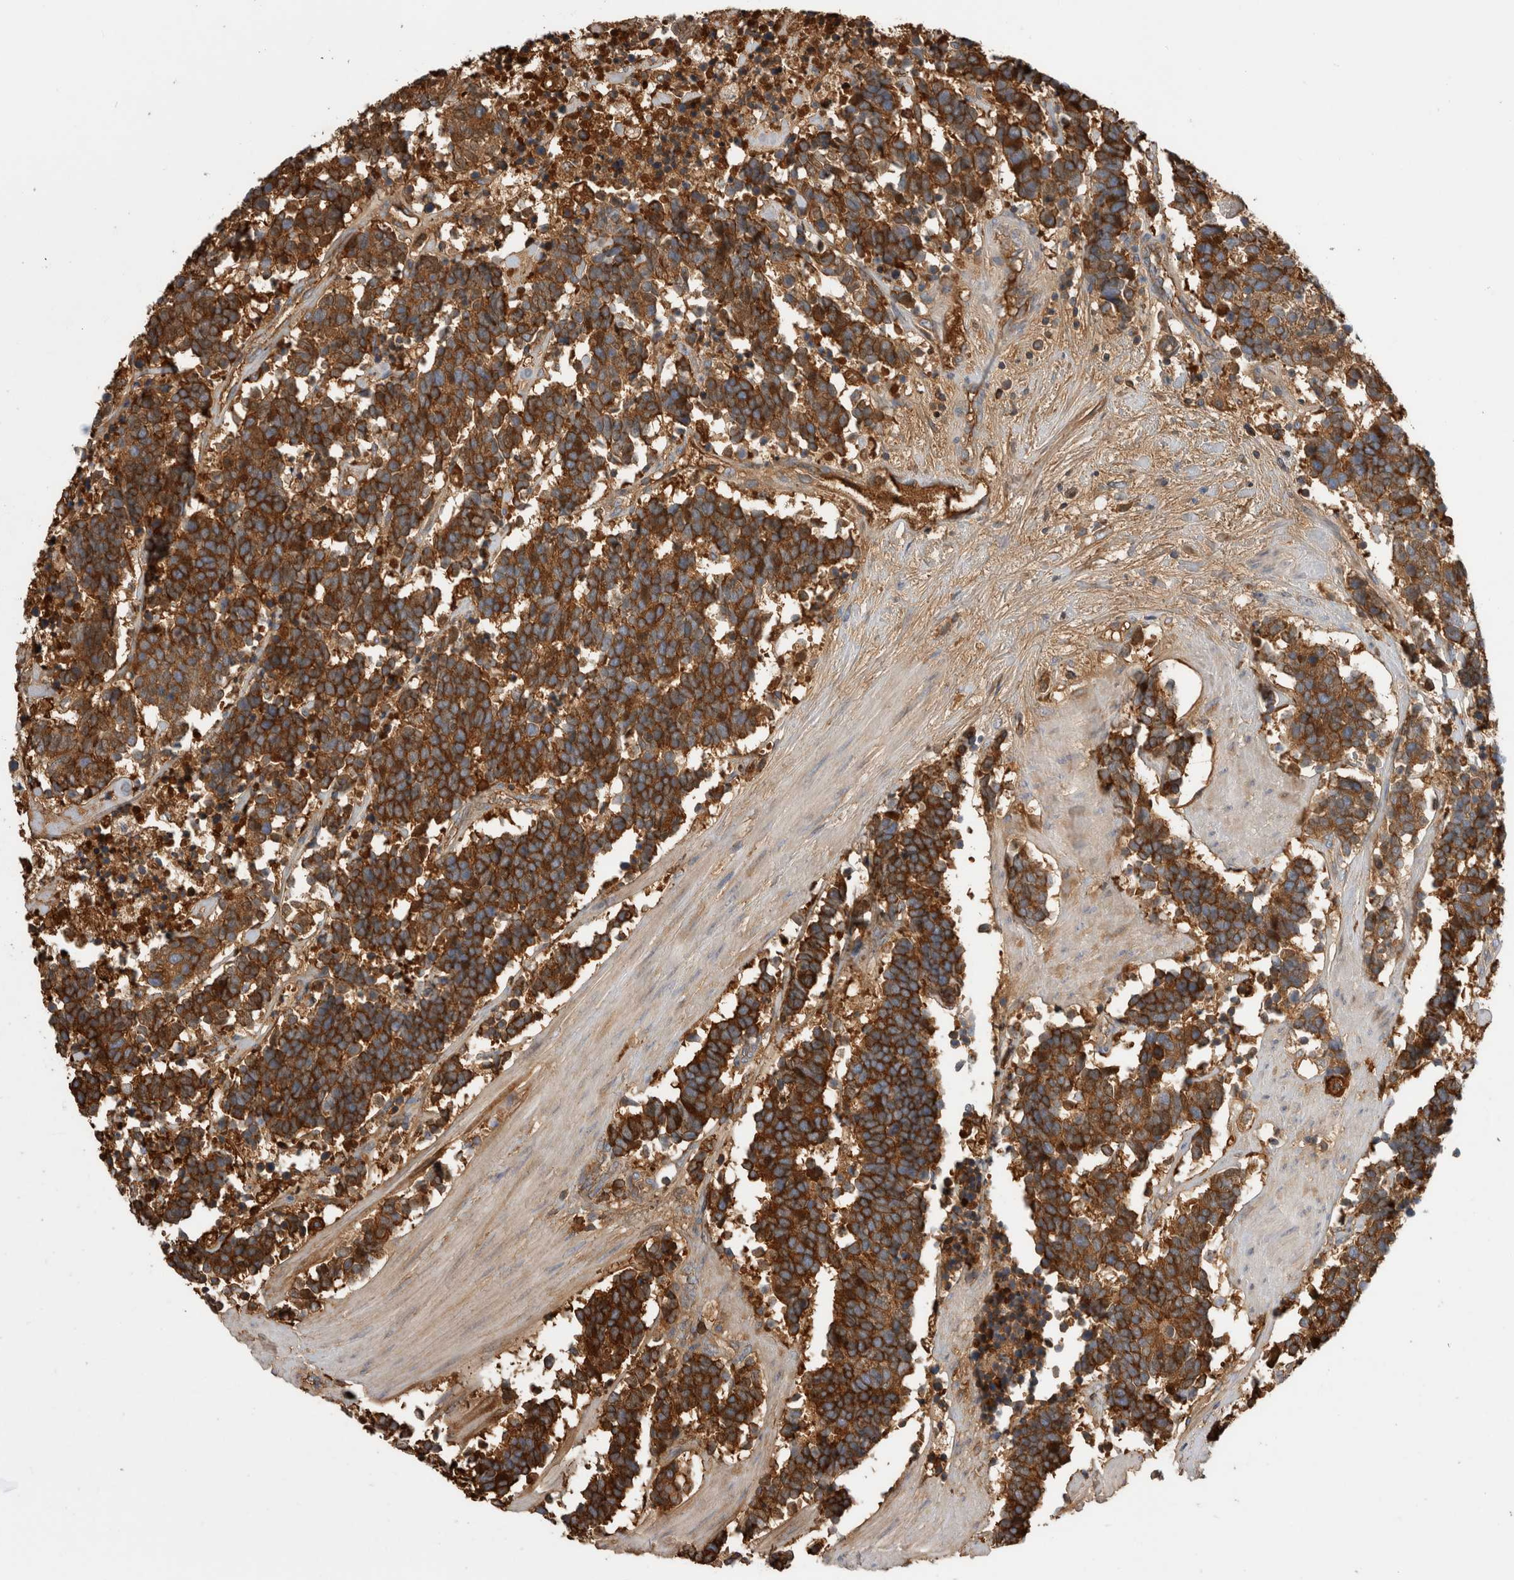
{"staining": {"intensity": "strong", "quantity": ">75%", "location": "cytoplasmic/membranous"}, "tissue": "carcinoid", "cell_type": "Tumor cells", "image_type": "cancer", "snomed": [{"axis": "morphology", "description": "Carcinoma, NOS"}, {"axis": "morphology", "description": "Carcinoid, malignant, NOS"}, {"axis": "topography", "description": "Urinary bladder"}], "caption": "Protein staining by immunohistochemistry (IHC) demonstrates strong cytoplasmic/membranous expression in approximately >75% of tumor cells in carcinoid. Using DAB (brown) and hematoxylin (blue) stains, captured at high magnification using brightfield microscopy.", "gene": "TBCE", "patient": {"sex": "male", "age": 57}}